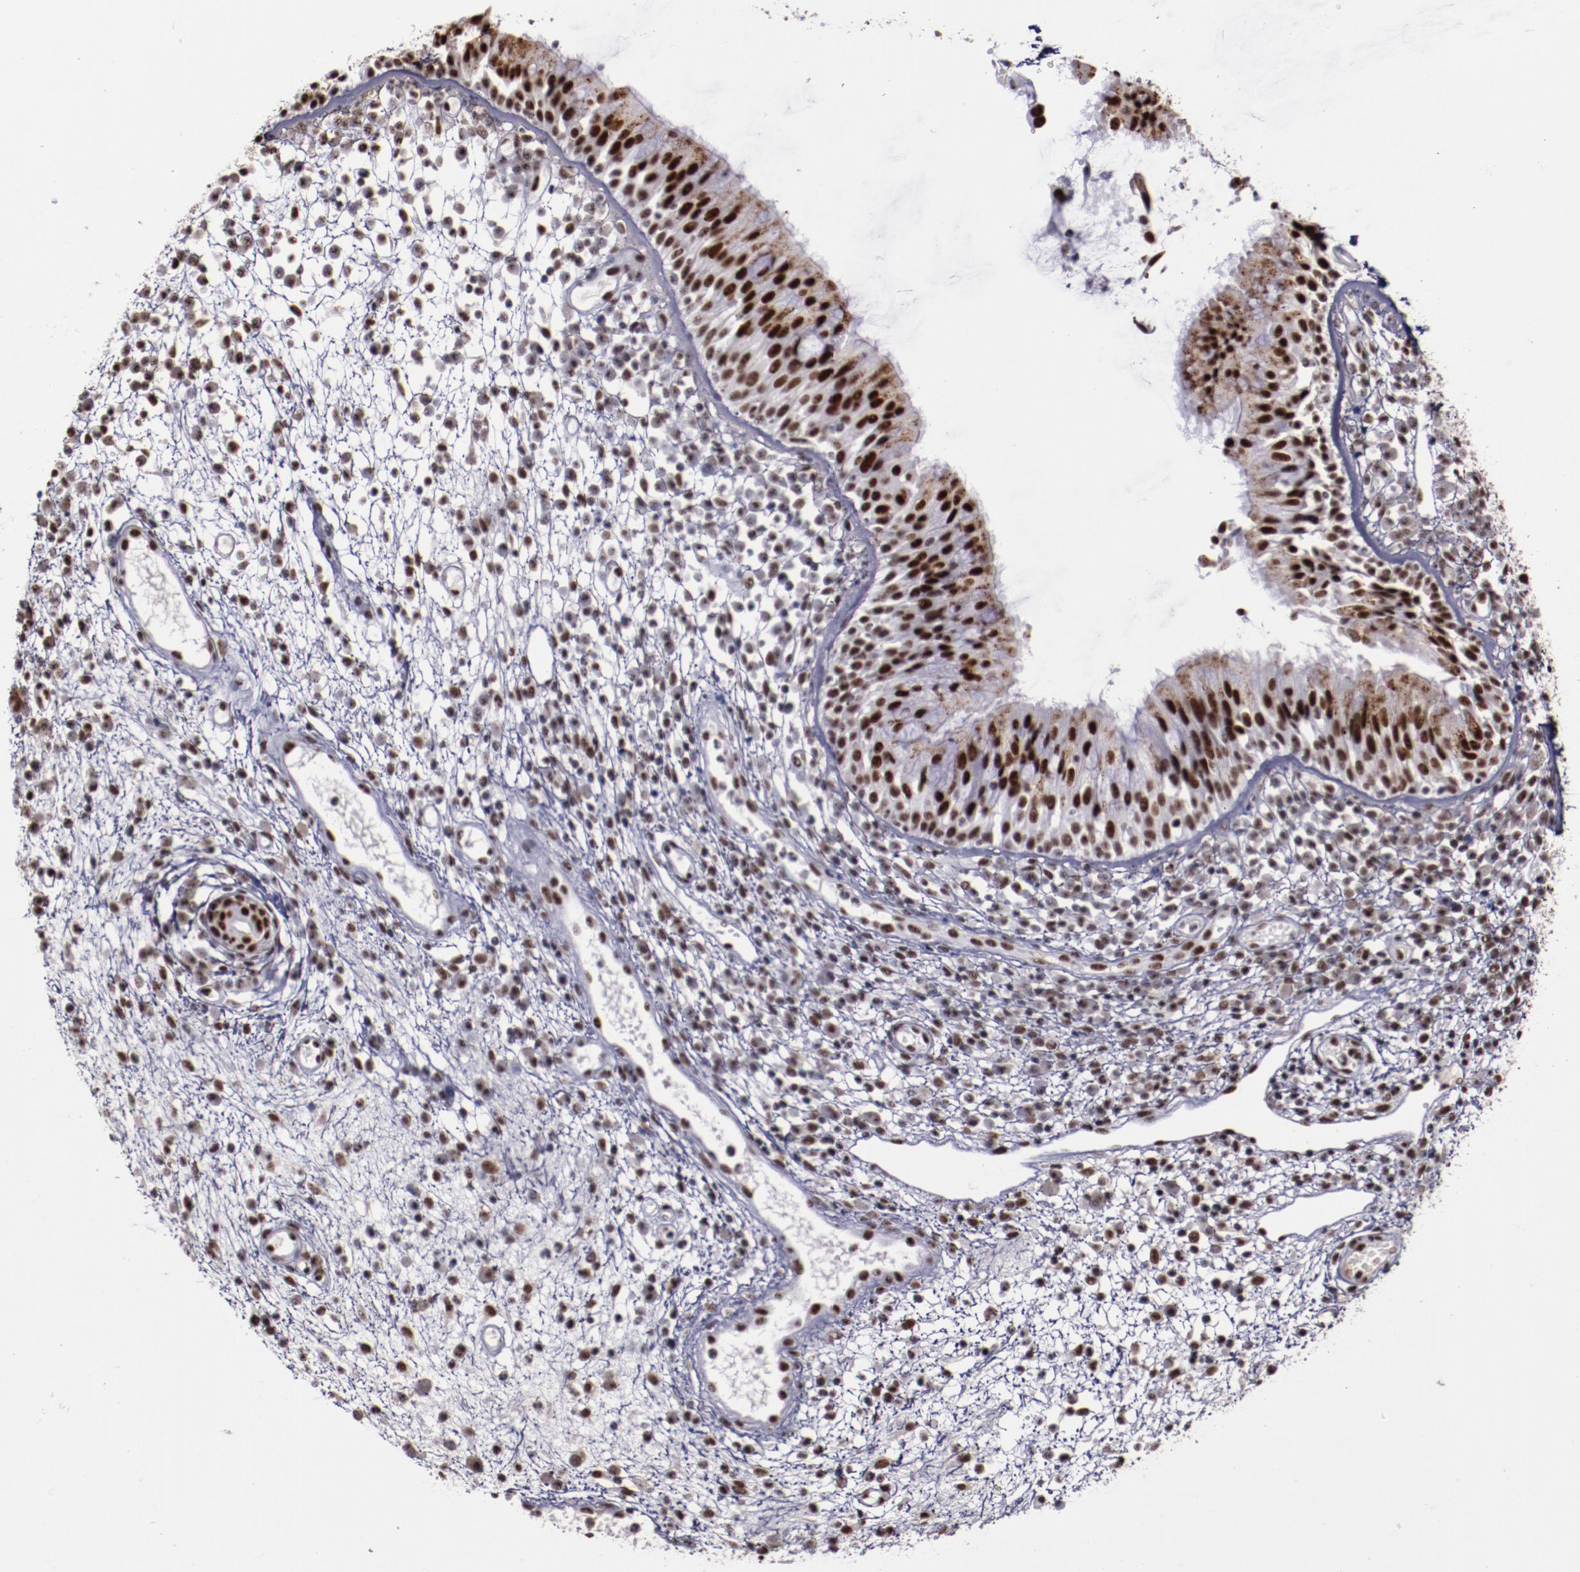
{"staining": {"intensity": "strong", "quantity": ">75%", "location": "nuclear"}, "tissue": "nasopharynx", "cell_type": "Respiratory epithelial cells", "image_type": "normal", "snomed": [{"axis": "morphology", "description": "Normal tissue, NOS"}, {"axis": "morphology", "description": "Inflammation, NOS"}, {"axis": "morphology", "description": "Malignant melanoma, Metastatic site"}, {"axis": "topography", "description": "Nasopharynx"}], "caption": "DAB immunohistochemical staining of normal human nasopharynx demonstrates strong nuclear protein positivity in about >75% of respiratory epithelial cells.", "gene": "PPP4R3A", "patient": {"sex": "female", "age": 55}}